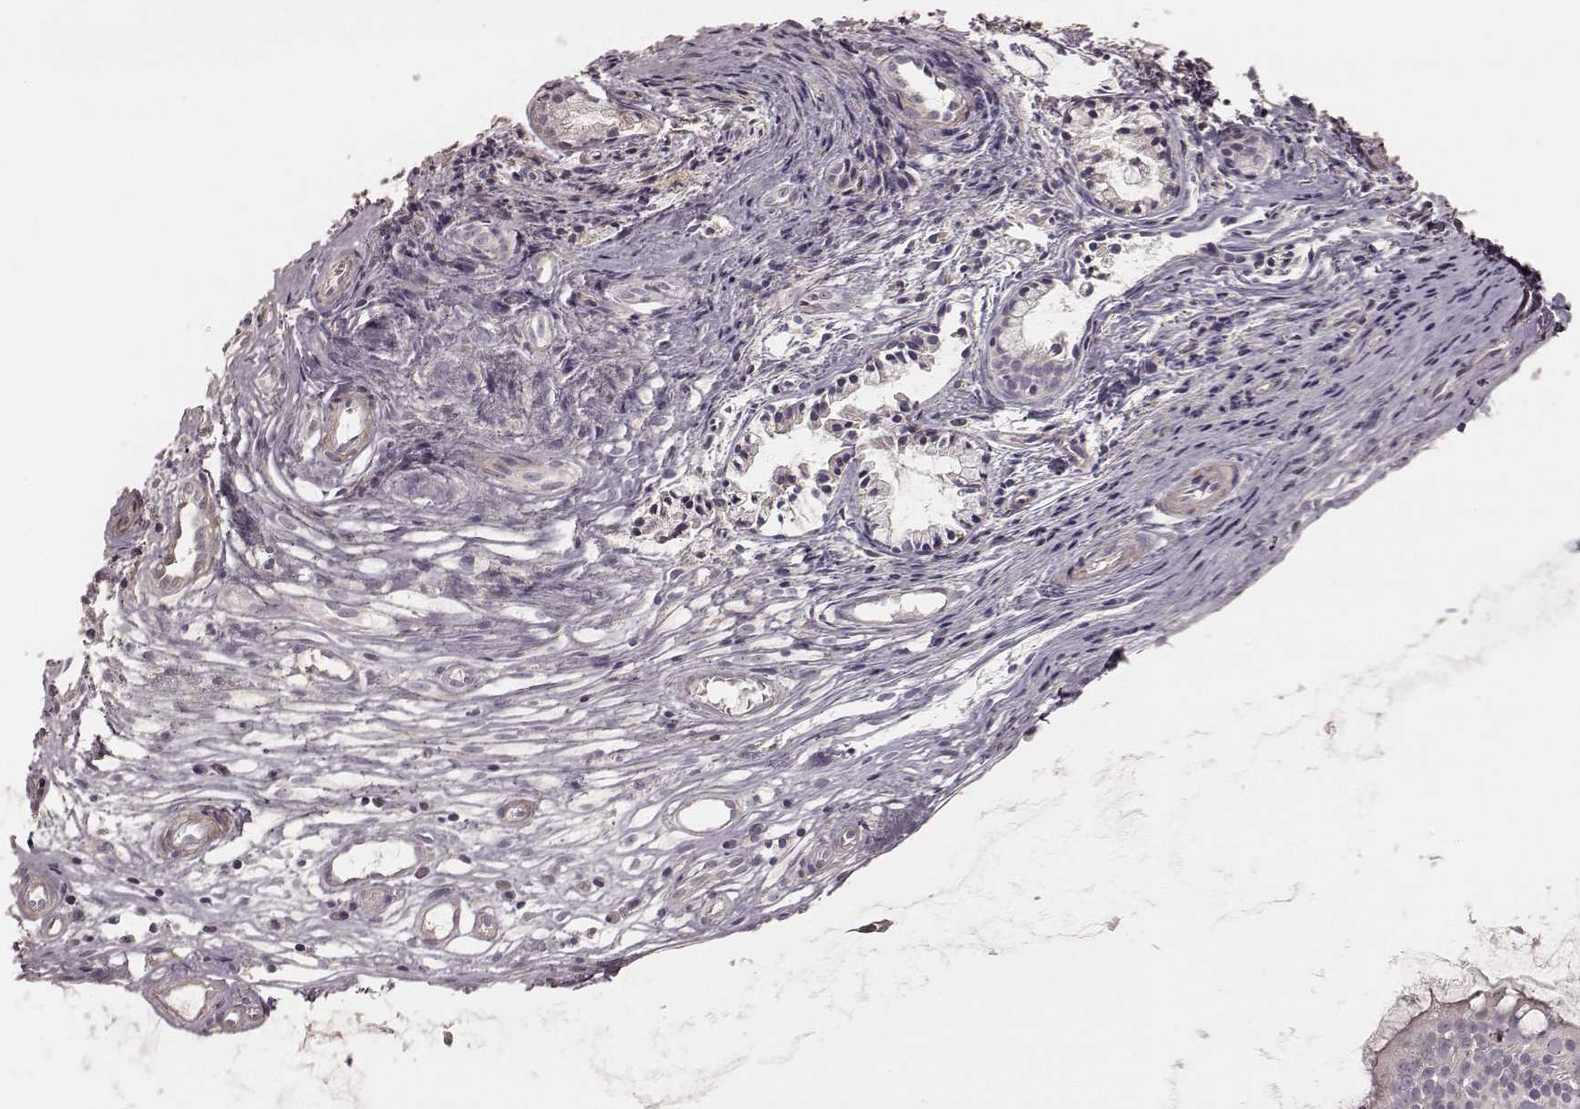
{"staining": {"intensity": "negative", "quantity": "none", "location": "none"}, "tissue": "nasopharynx", "cell_type": "Respiratory epithelial cells", "image_type": "normal", "snomed": [{"axis": "morphology", "description": "Normal tissue, NOS"}, {"axis": "topography", "description": "Nasopharynx"}], "caption": "Protein analysis of benign nasopharynx exhibits no significant positivity in respiratory epithelial cells. The staining is performed using DAB (3,3'-diaminobenzidine) brown chromogen with nuclei counter-stained in using hematoxylin.", "gene": "KCNJ9", "patient": {"sex": "male", "age": 31}}